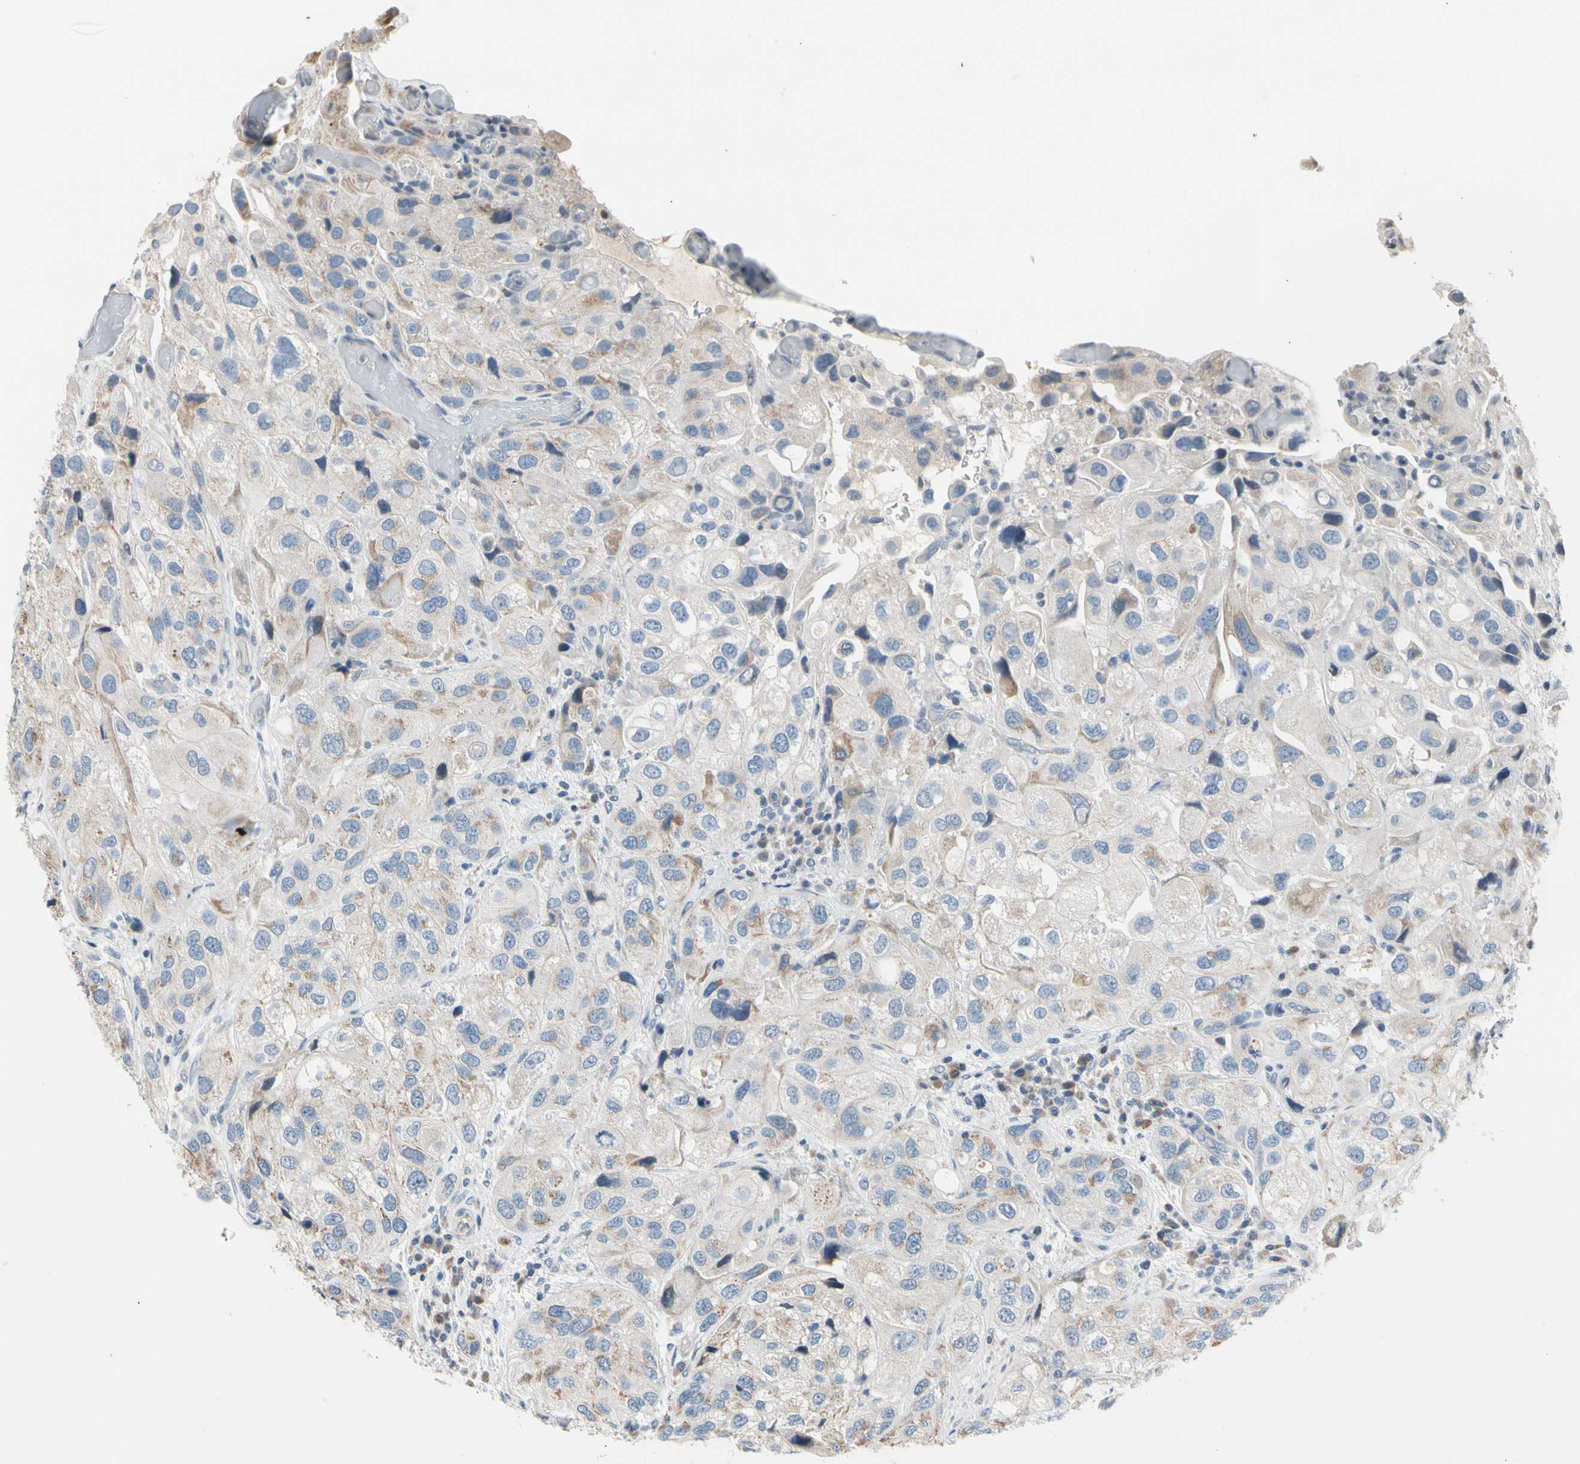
{"staining": {"intensity": "negative", "quantity": "none", "location": "none"}, "tissue": "urothelial cancer", "cell_type": "Tumor cells", "image_type": "cancer", "snomed": [{"axis": "morphology", "description": "Urothelial carcinoma, High grade"}, {"axis": "topography", "description": "Urinary bladder"}], "caption": "The photomicrograph displays no significant positivity in tumor cells of urothelial cancer.", "gene": "SOX30", "patient": {"sex": "female", "age": 64}}